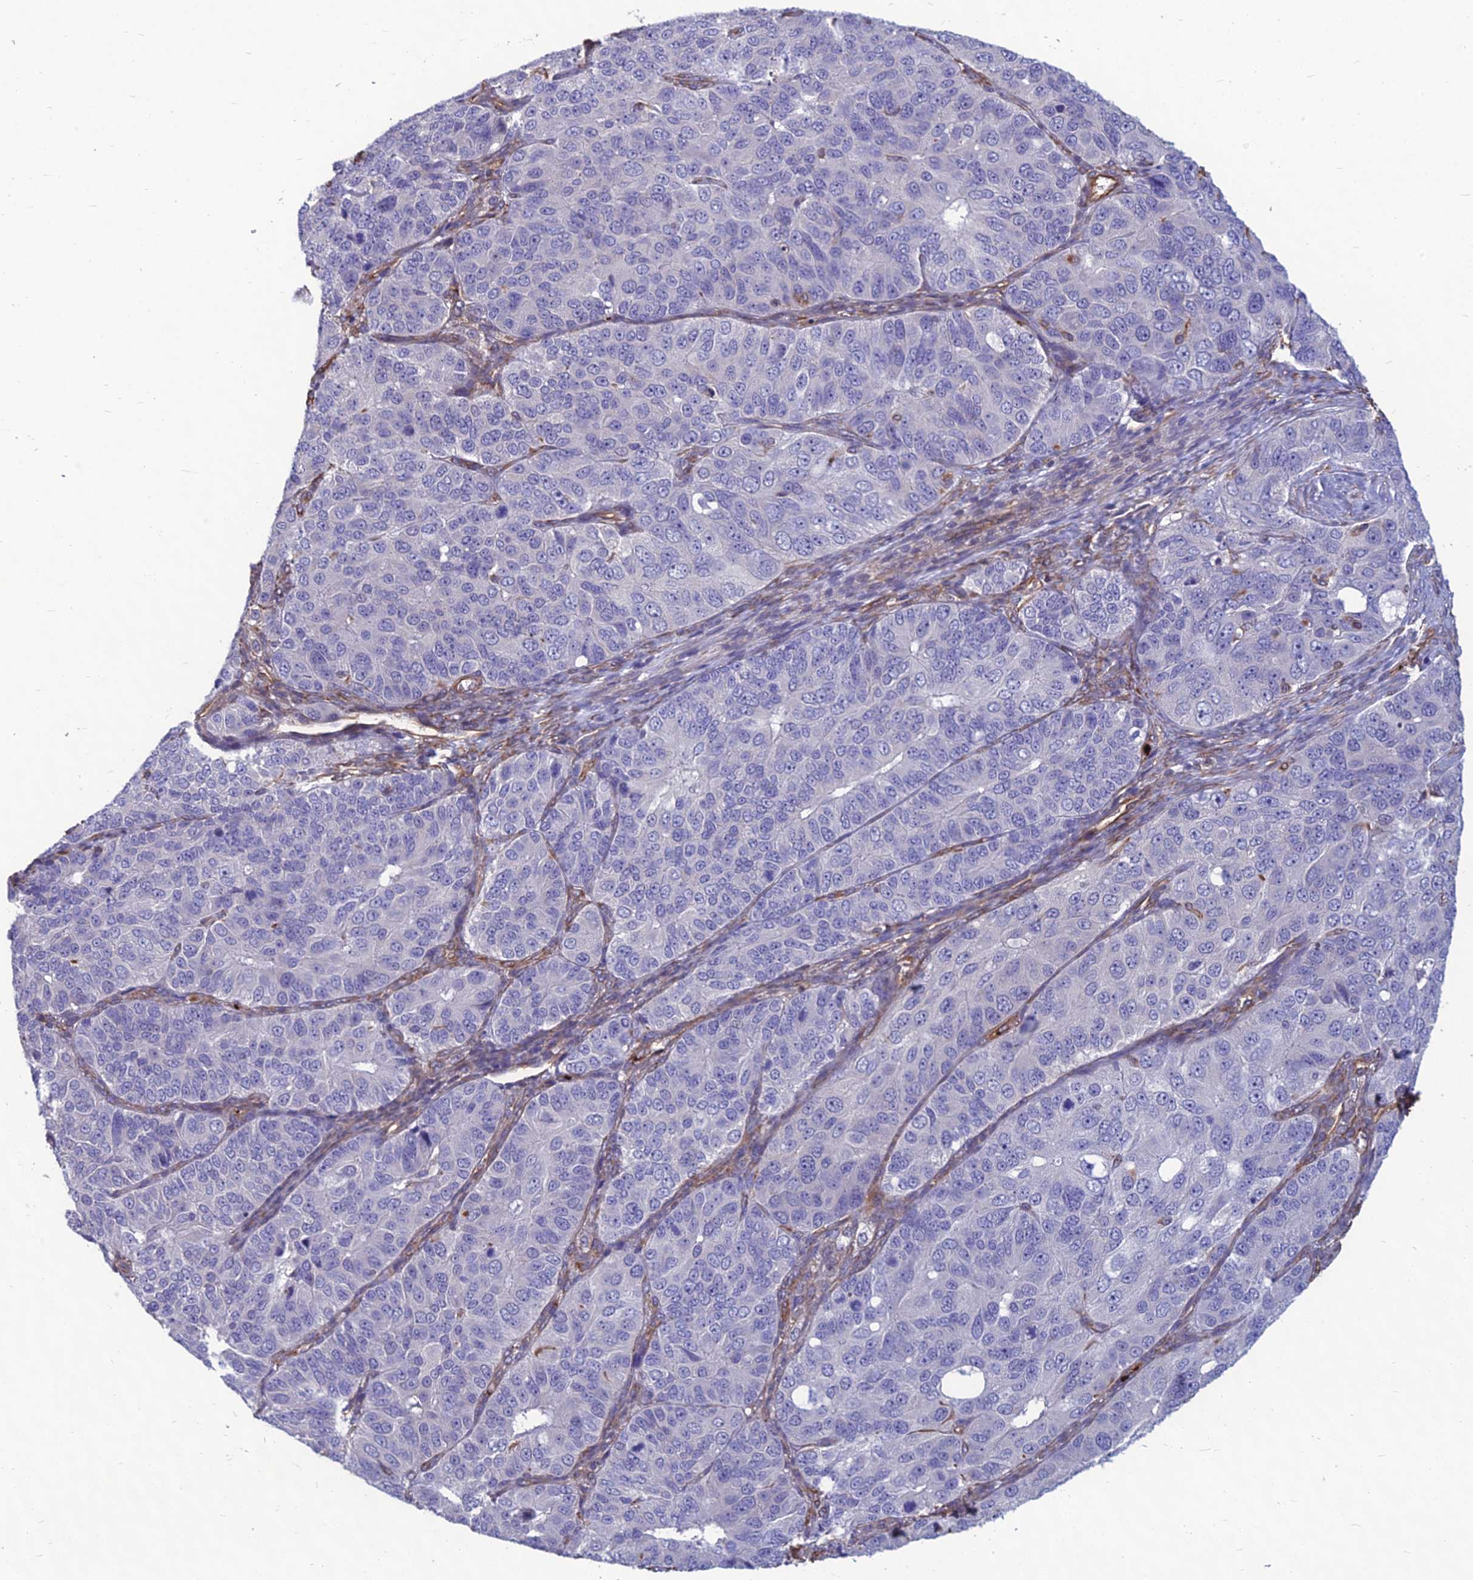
{"staining": {"intensity": "negative", "quantity": "none", "location": "none"}, "tissue": "ovarian cancer", "cell_type": "Tumor cells", "image_type": "cancer", "snomed": [{"axis": "morphology", "description": "Carcinoma, endometroid"}, {"axis": "topography", "description": "Ovary"}], "caption": "A high-resolution photomicrograph shows immunohistochemistry staining of endometroid carcinoma (ovarian), which reveals no significant positivity in tumor cells. The staining is performed using DAB brown chromogen with nuclei counter-stained in using hematoxylin.", "gene": "PSMD11", "patient": {"sex": "female", "age": 51}}